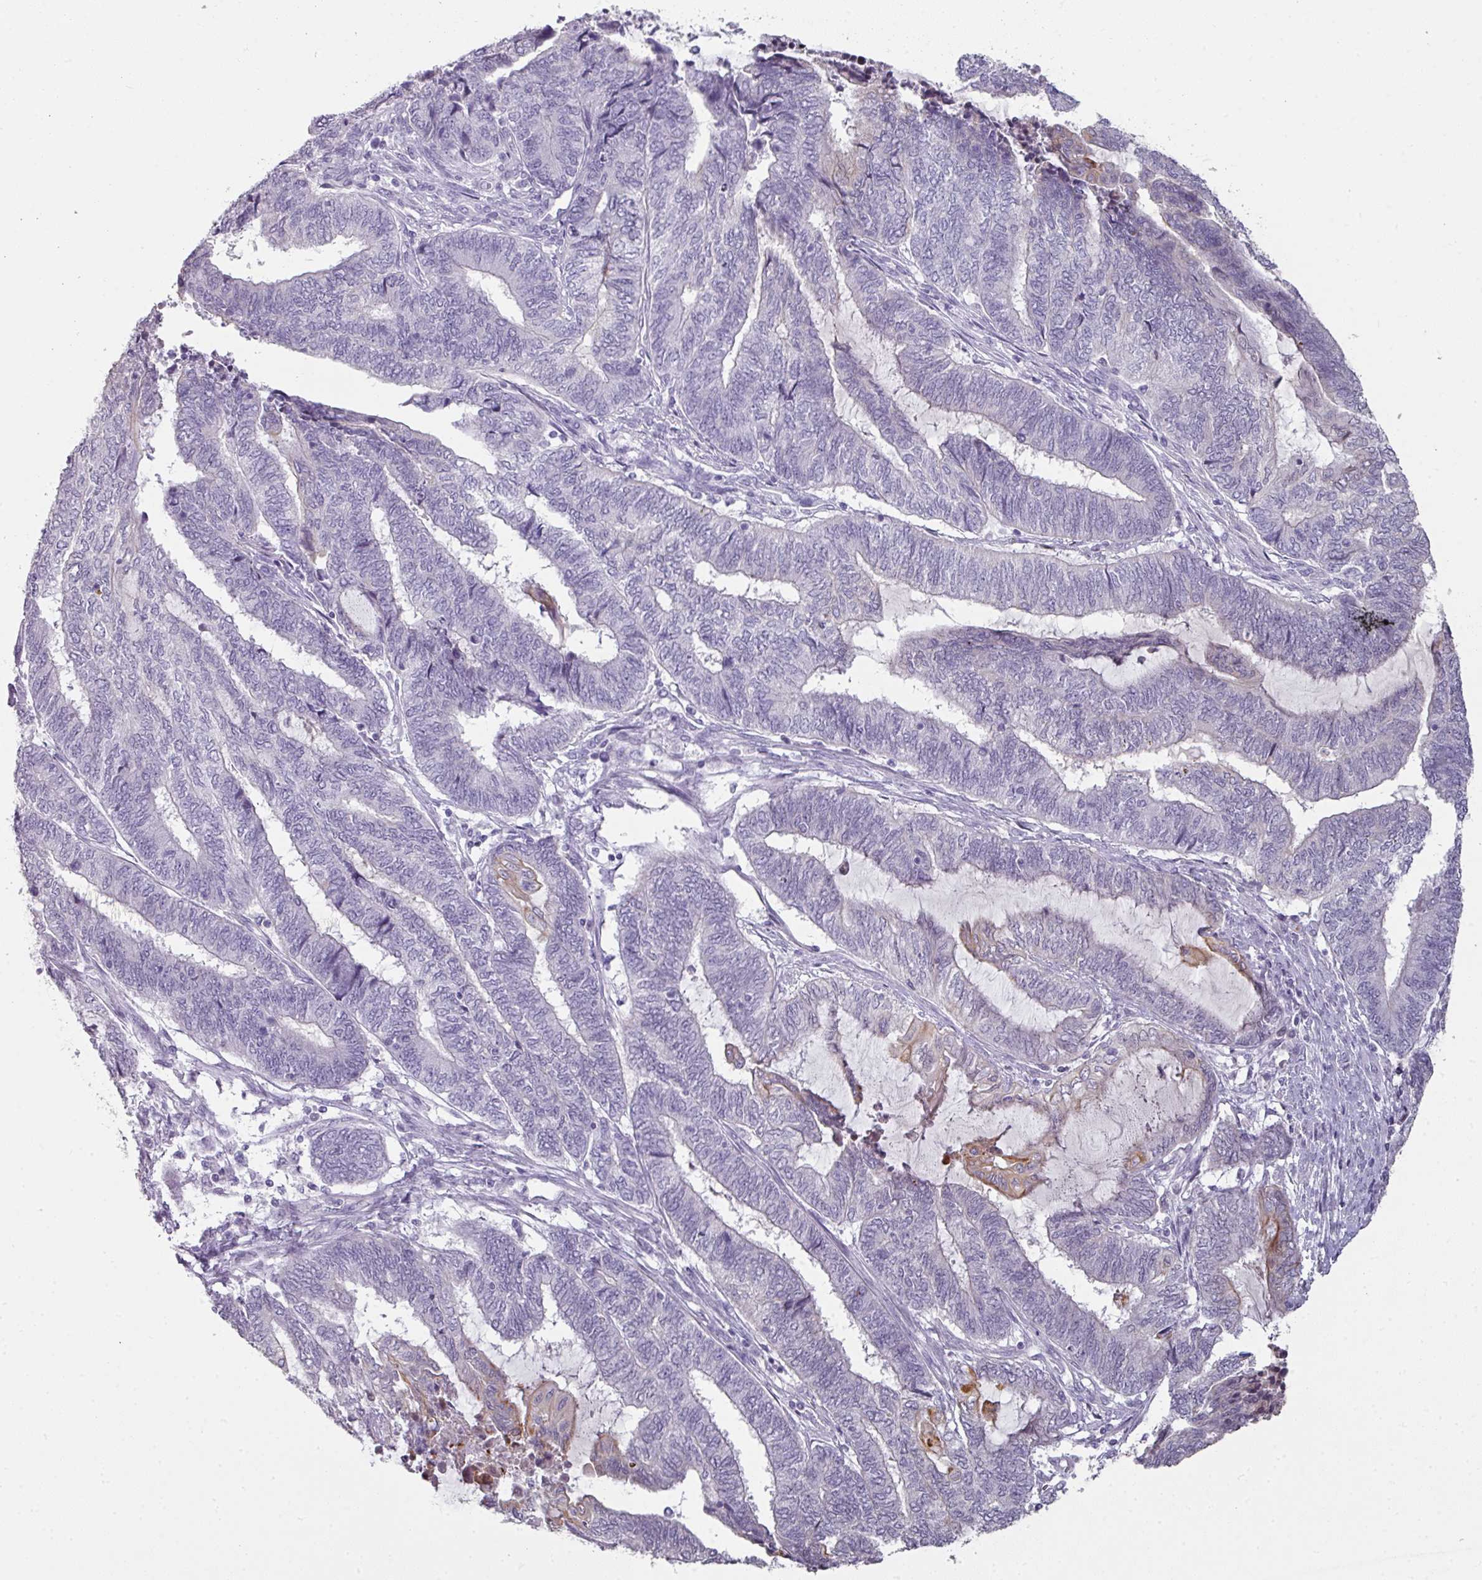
{"staining": {"intensity": "moderate", "quantity": "<25%", "location": "cytoplasmic/membranous"}, "tissue": "endometrial cancer", "cell_type": "Tumor cells", "image_type": "cancer", "snomed": [{"axis": "morphology", "description": "Adenocarcinoma, NOS"}, {"axis": "topography", "description": "Uterus"}, {"axis": "topography", "description": "Endometrium"}], "caption": "Protein analysis of endometrial cancer (adenocarcinoma) tissue displays moderate cytoplasmic/membranous expression in about <25% of tumor cells.", "gene": "GTF2H3", "patient": {"sex": "female", "age": 70}}